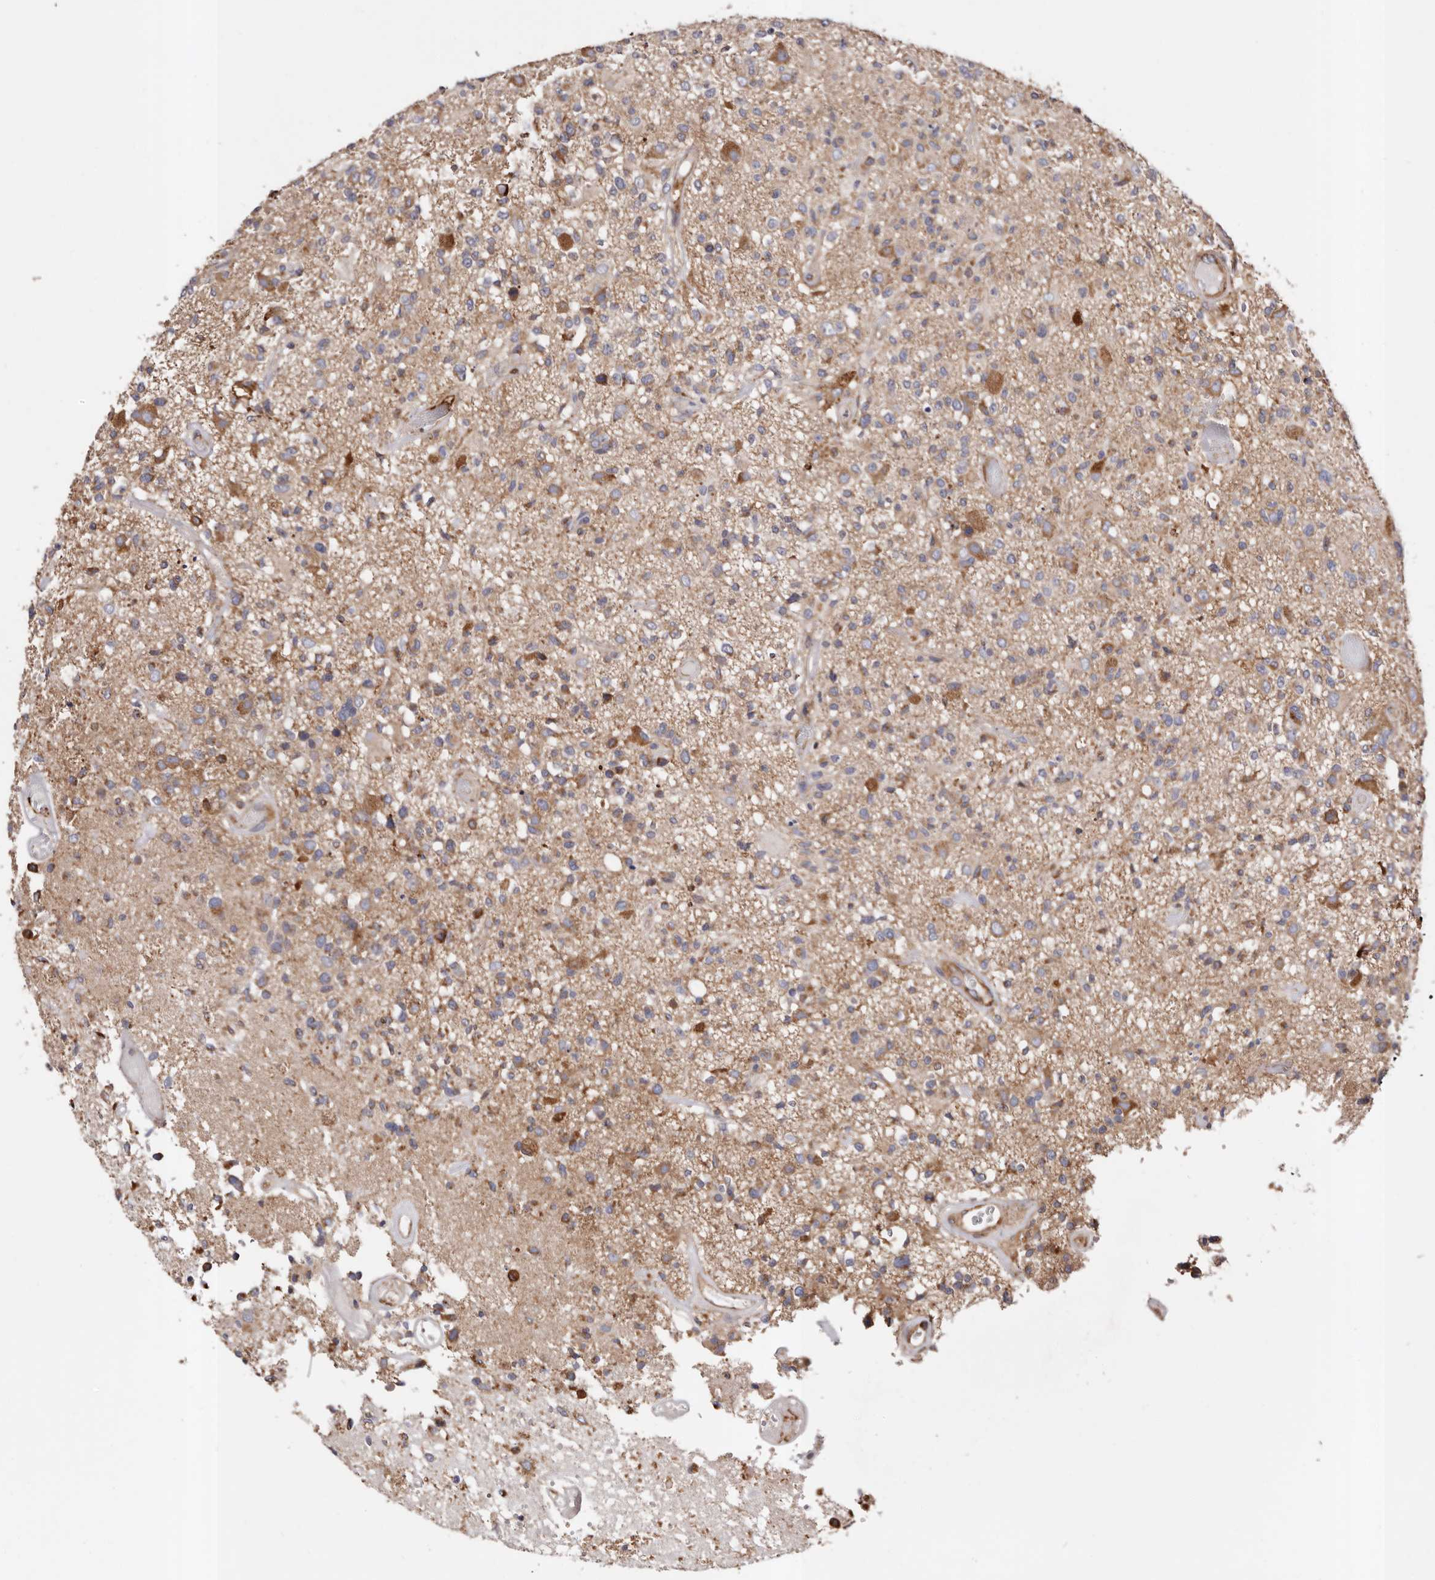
{"staining": {"intensity": "negative", "quantity": "none", "location": "none"}, "tissue": "glioma", "cell_type": "Tumor cells", "image_type": "cancer", "snomed": [{"axis": "morphology", "description": "Glioma, malignant, High grade"}, {"axis": "morphology", "description": "Glioblastoma, NOS"}, {"axis": "topography", "description": "Brain"}], "caption": "A high-resolution photomicrograph shows immunohistochemistry staining of glioma, which exhibits no significant expression in tumor cells.", "gene": "COQ8B", "patient": {"sex": "male", "age": 60}}